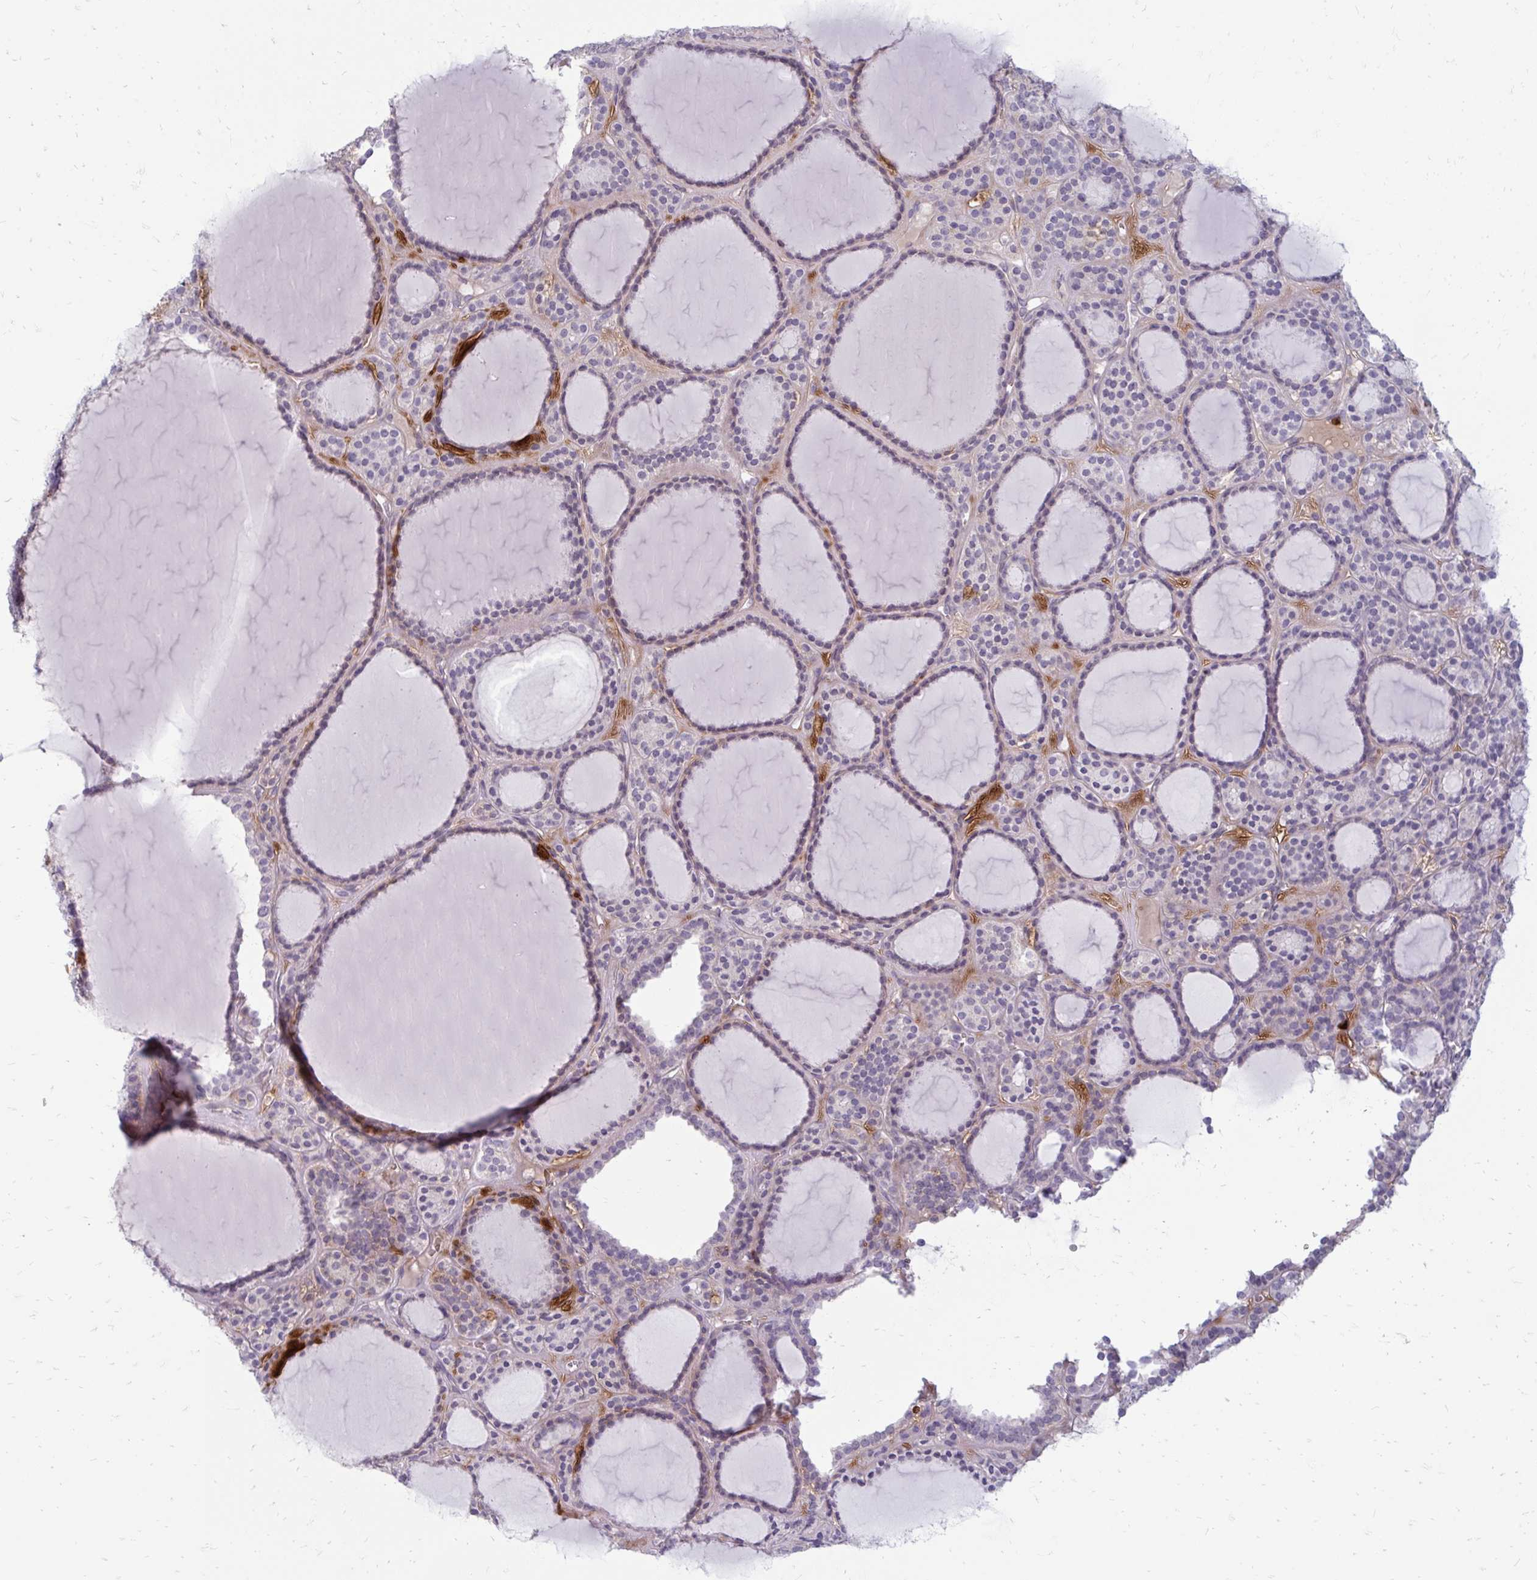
{"staining": {"intensity": "negative", "quantity": "none", "location": "none"}, "tissue": "thyroid cancer", "cell_type": "Tumor cells", "image_type": "cancer", "snomed": [{"axis": "morphology", "description": "Follicular adenoma carcinoma, NOS"}, {"axis": "topography", "description": "Thyroid gland"}], "caption": "The image exhibits no significant expression in tumor cells of follicular adenoma carcinoma (thyroid).", "gene": "RAB33A", "patient": {"sex": "female", "age": 63}}